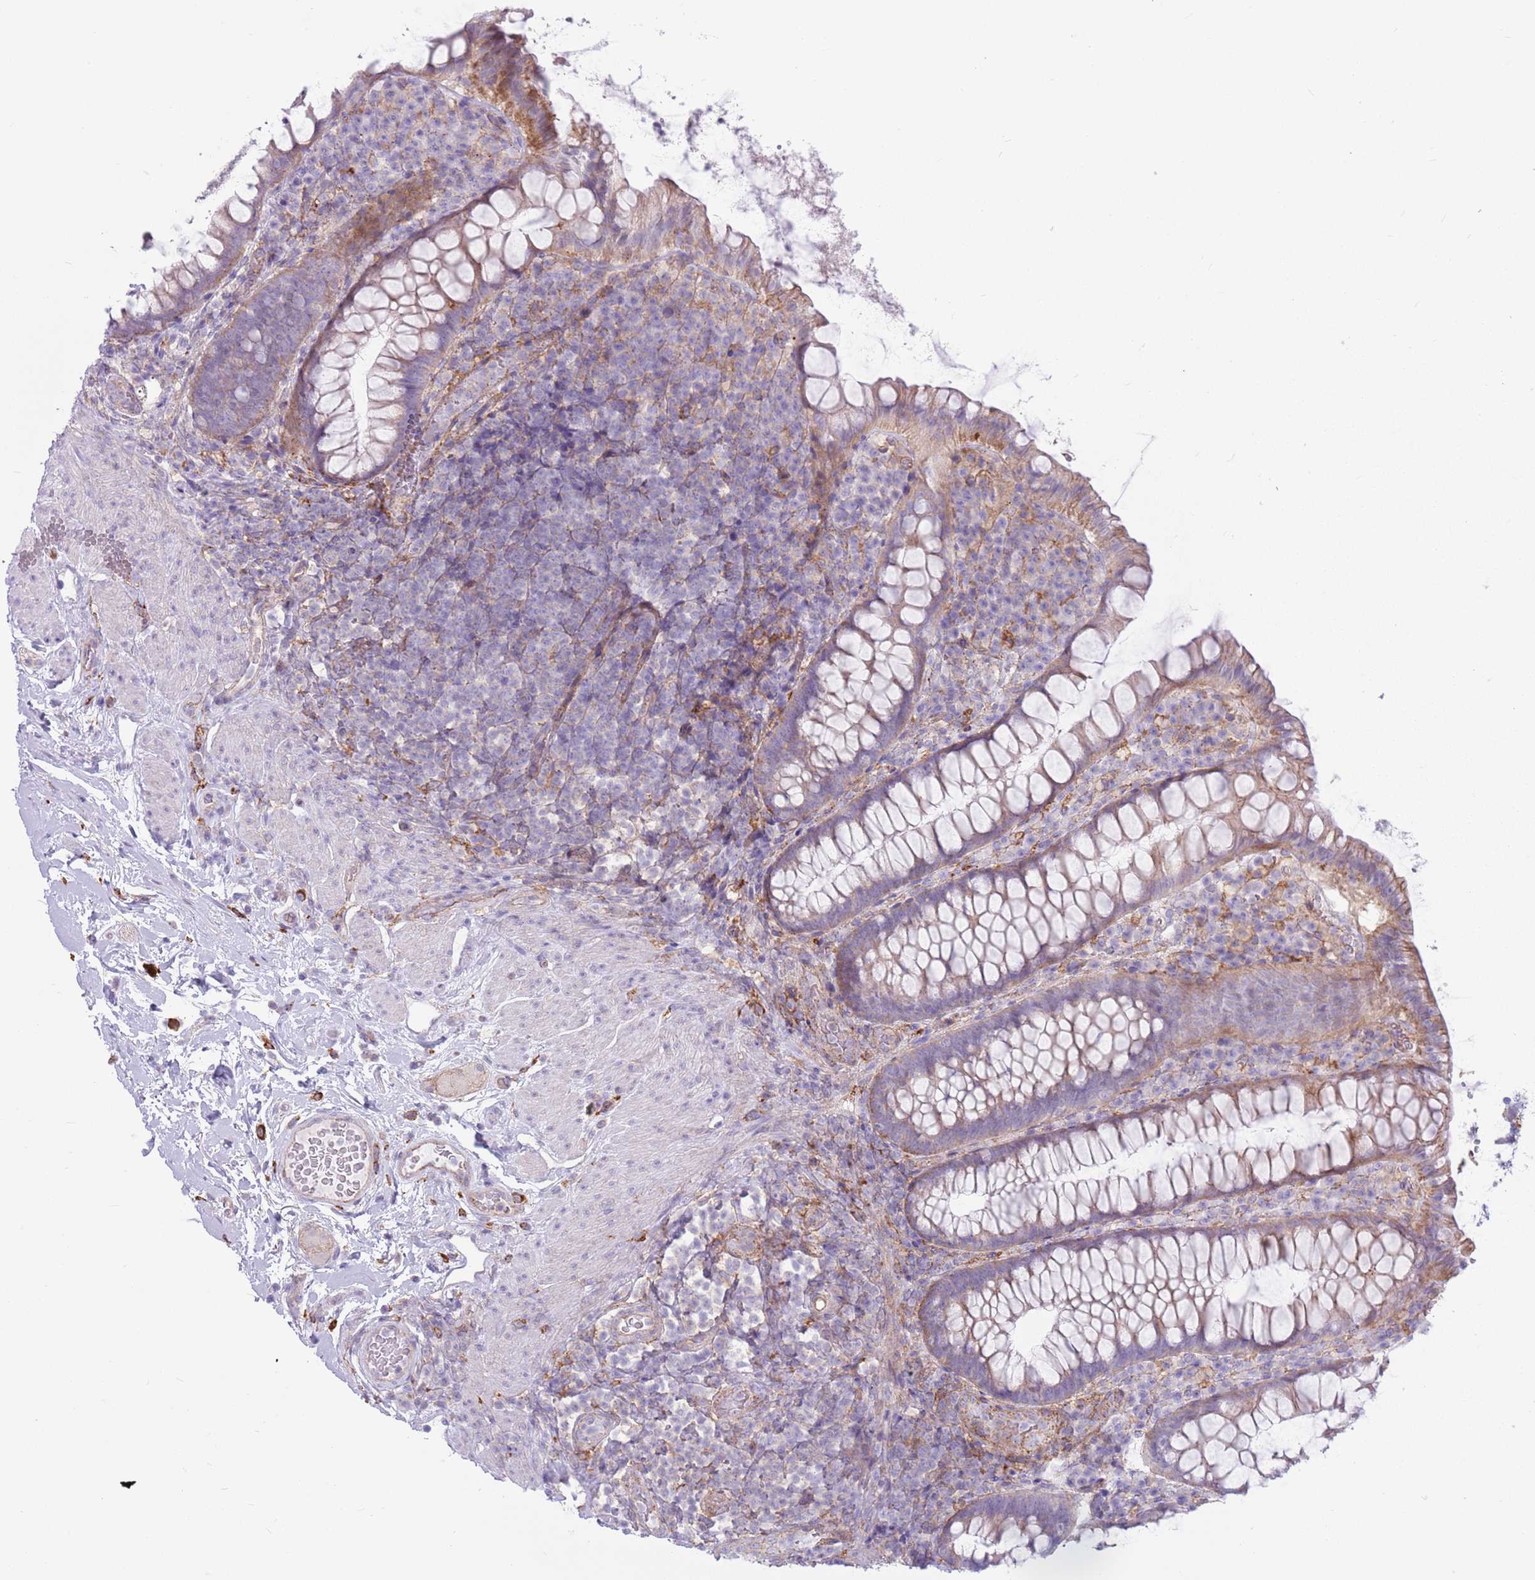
{"staining": {"intensity": "moderate", "quantity": "<25%", "location": "cytoplasmic/membranous"}, "tissue": "rectum", "cell_type": "Glandular cells", "image_type": "normal", "snomed": [{"axis": "morphology", "description": "Normal tissue, NOS"}, {"axis": "topography", "description": "Rectum"}, {"axis": "topography", "description": "Peripheral nerve tissue"}], "caption": "DAB immunohistochemical staining of benign human rectum demonstrates moderate cytoplasmic/membranous protein expression in approximately <25% of glandular cells. (Stains: DAB (3,3'-diaminobenzidine) in brown, nuclei in blue, Microscopy: brightfield microscopy at high magnification).", "gene": "SNX6", "patient": {"sex": "female", "age": 69}}